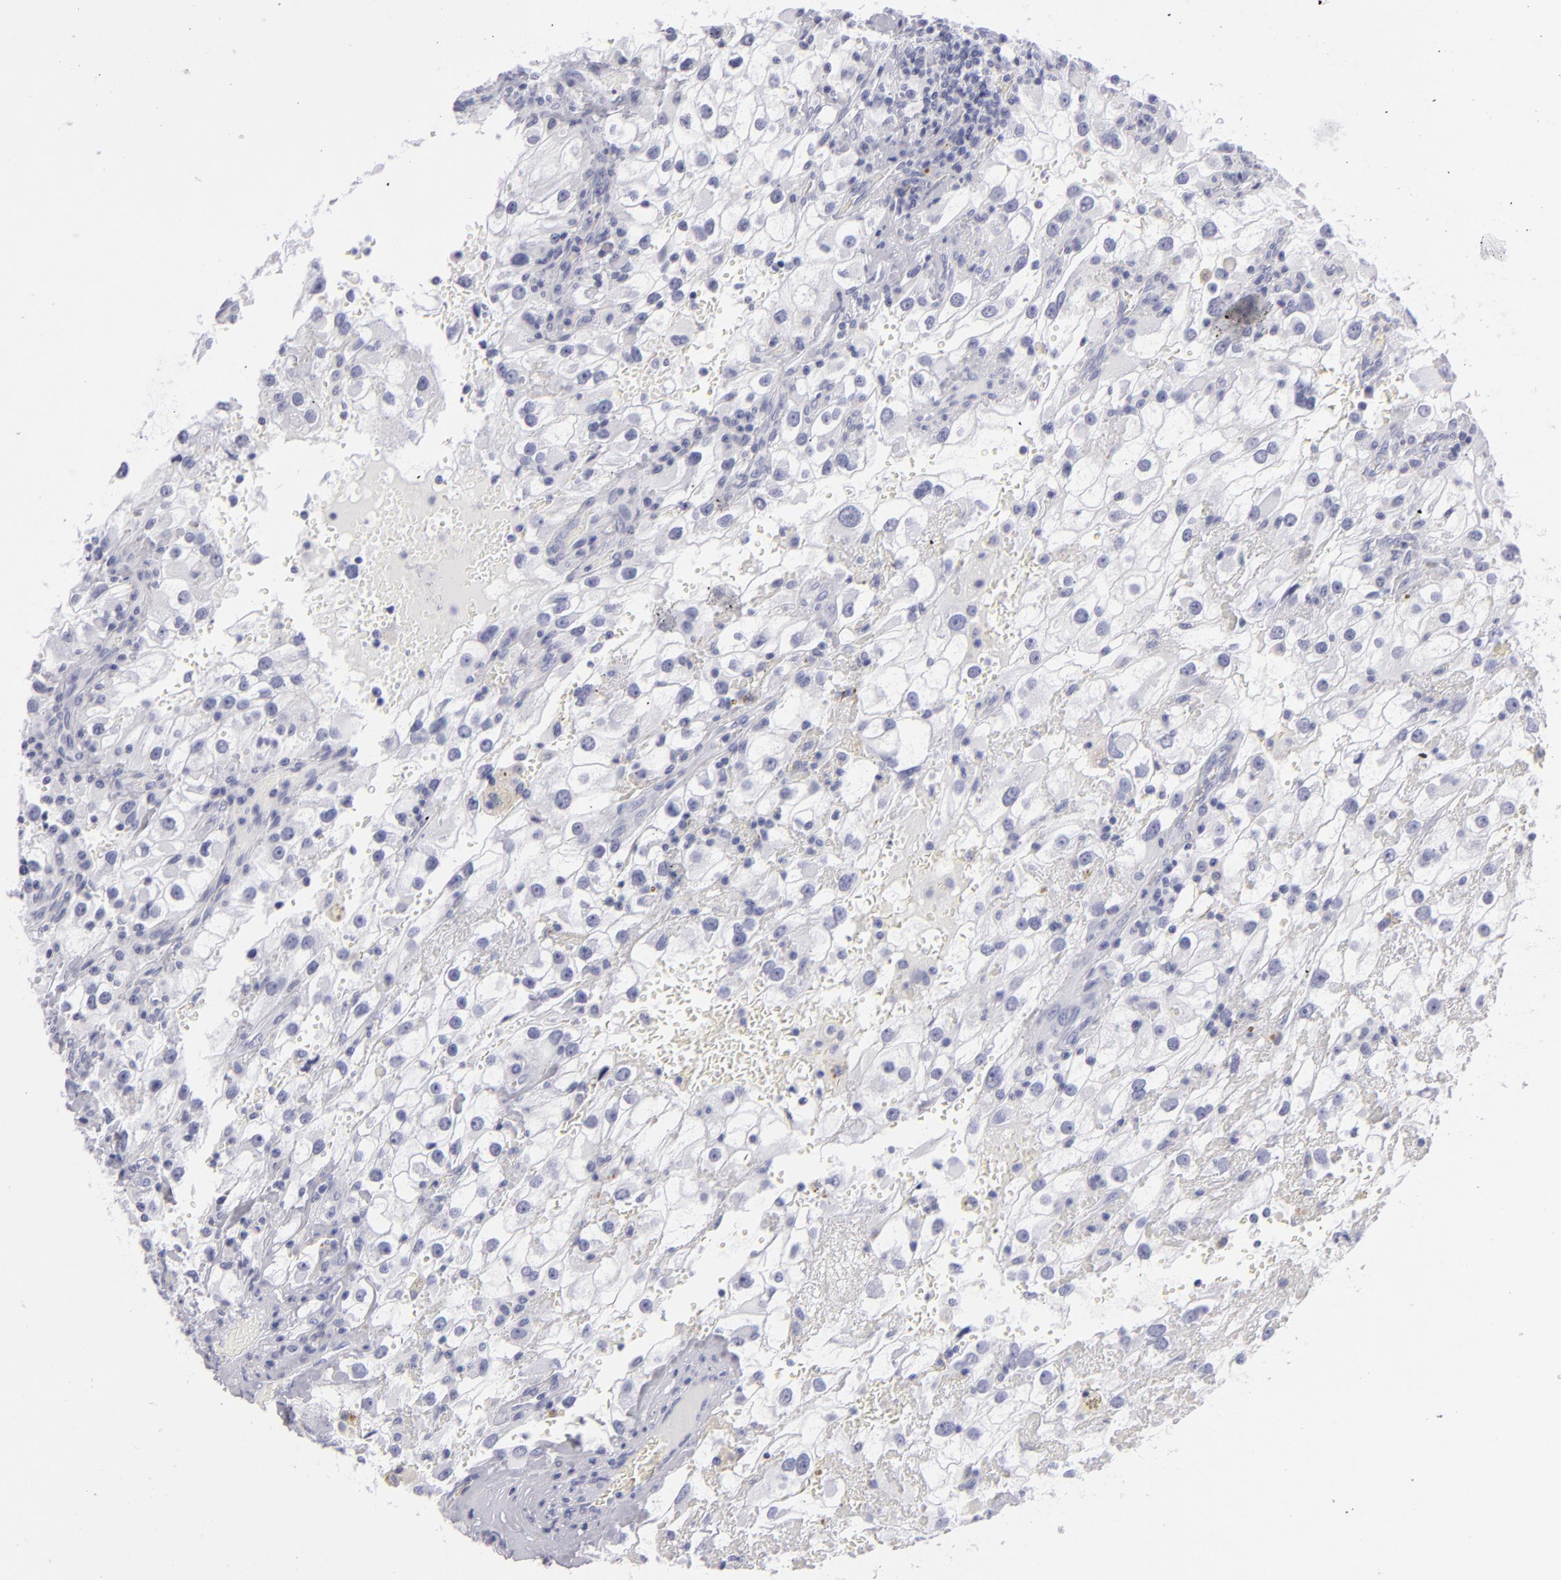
{"staining": {"intensity": "negative", "quantity": "none", "location": "none"}, "tissue": "renal cancer", "cell_type": "Tumor cells", "image_type": "cancer", "snomed": [{"axis": "morphology", "description": "Adenocarcinoma, NOS"}, {"axis": "topography", "description": "Kidney"}], "caption": "A photomicrograph of human renal cancer is negative for staining in tumor cells.", "gene": "VIL1", "patient": {"sex": "female", "age": 52}}